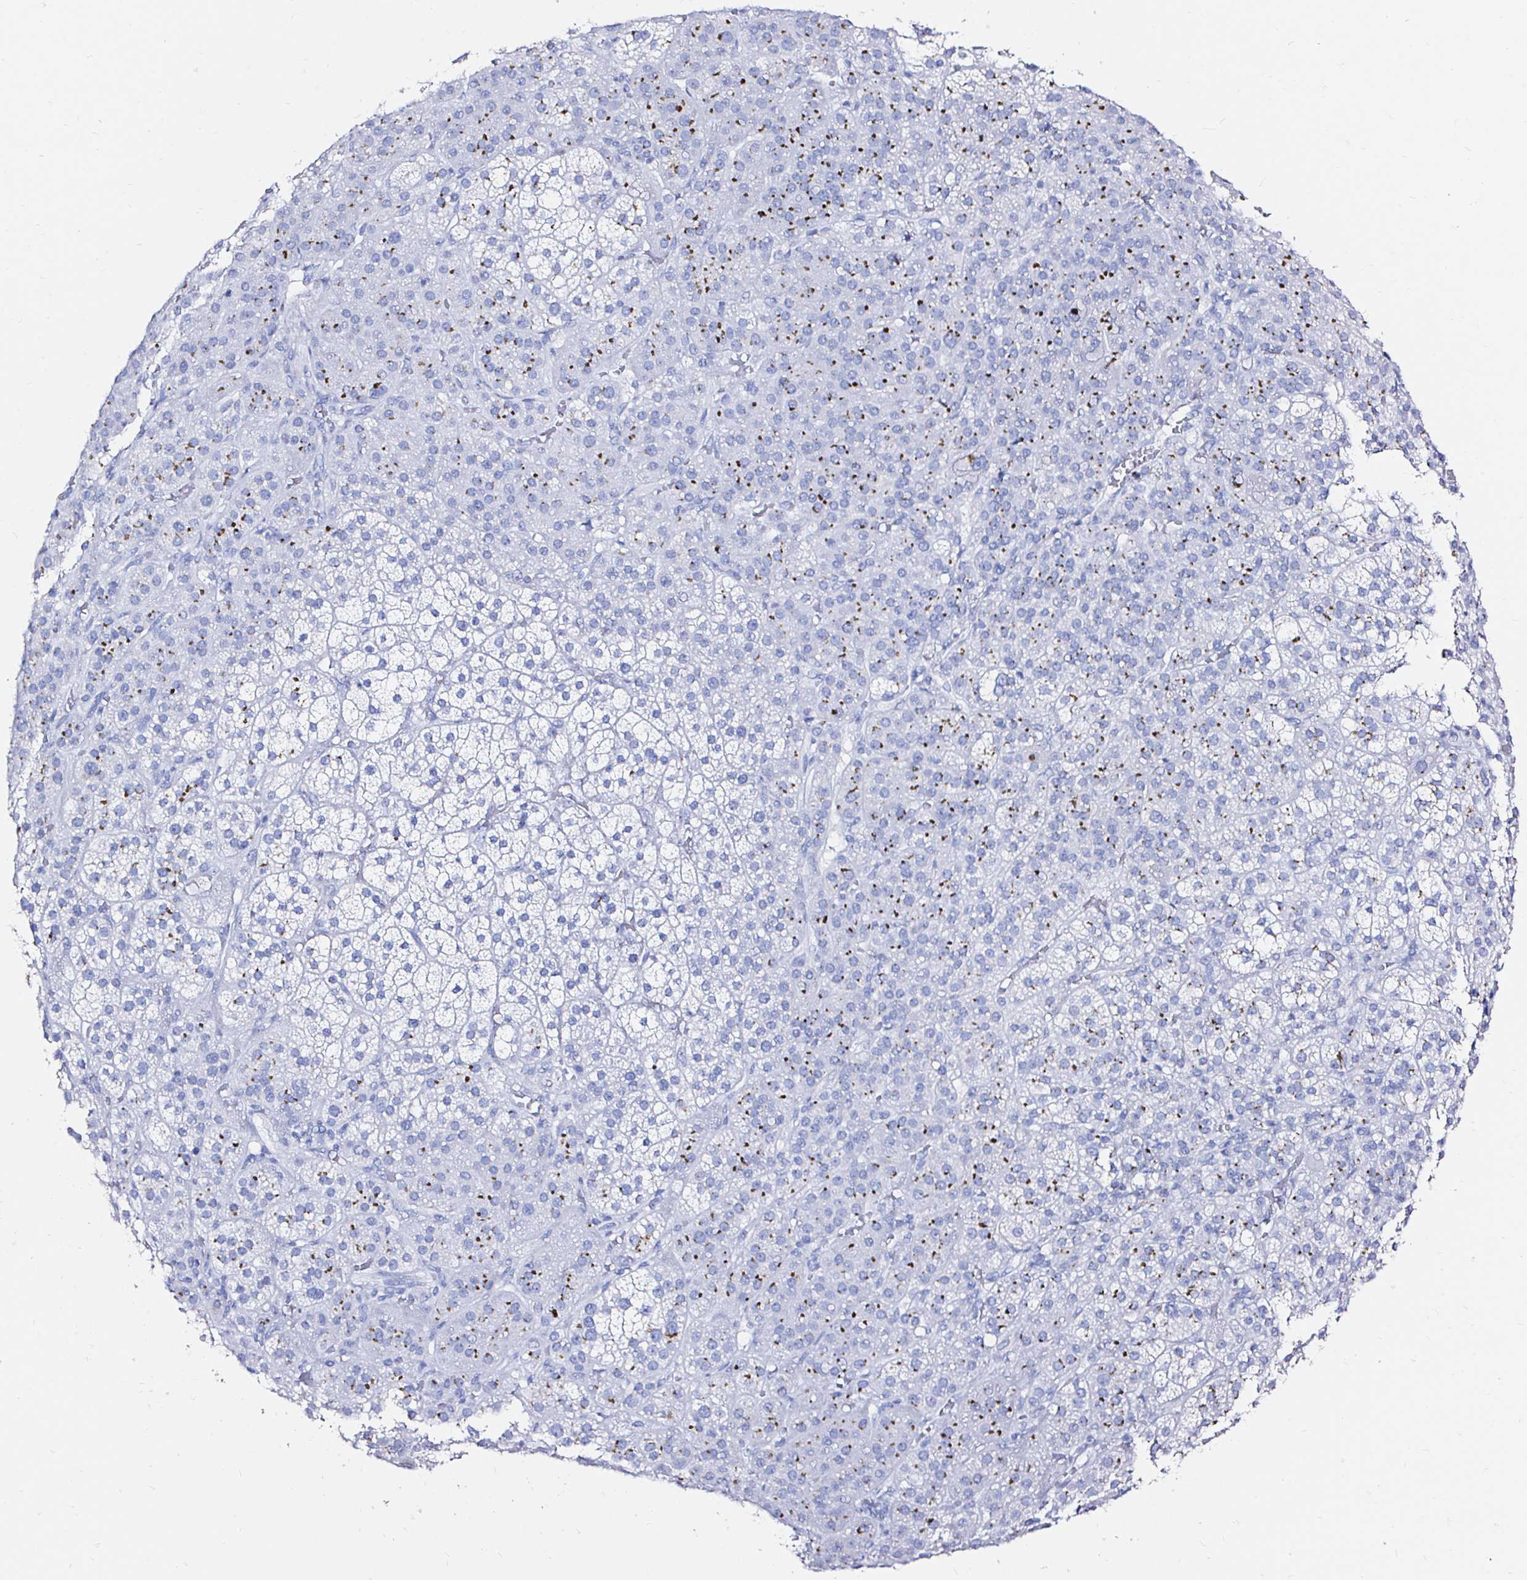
{"staining": {"intensity": "moderate", "quantity": "25%-75%", "location": "cytoplasmic/membranous"}, "tissue": "adrenal gland", "cell_type": "Glandular cells", "image_type": "normal", "snomed": [{"axis": "morphology", "description": "Normal tissue, NOS"}, {"axis": "topography", "description": "Adrenal gland"}], "caption": "IHC (DAB (3,3'-diaminobenzidine)) staining of normal human adrenal gland demonstrates moderate cytoplasmic/membranous protein expression in approximately 25%-75% of glandular cells. (DAB (3,3'-diaminobenzidine) IHC, brown staining for protein, blue staining for nuclei).", "gene": "ZNF432", "patient": {"sex": "female", "age": 60}}